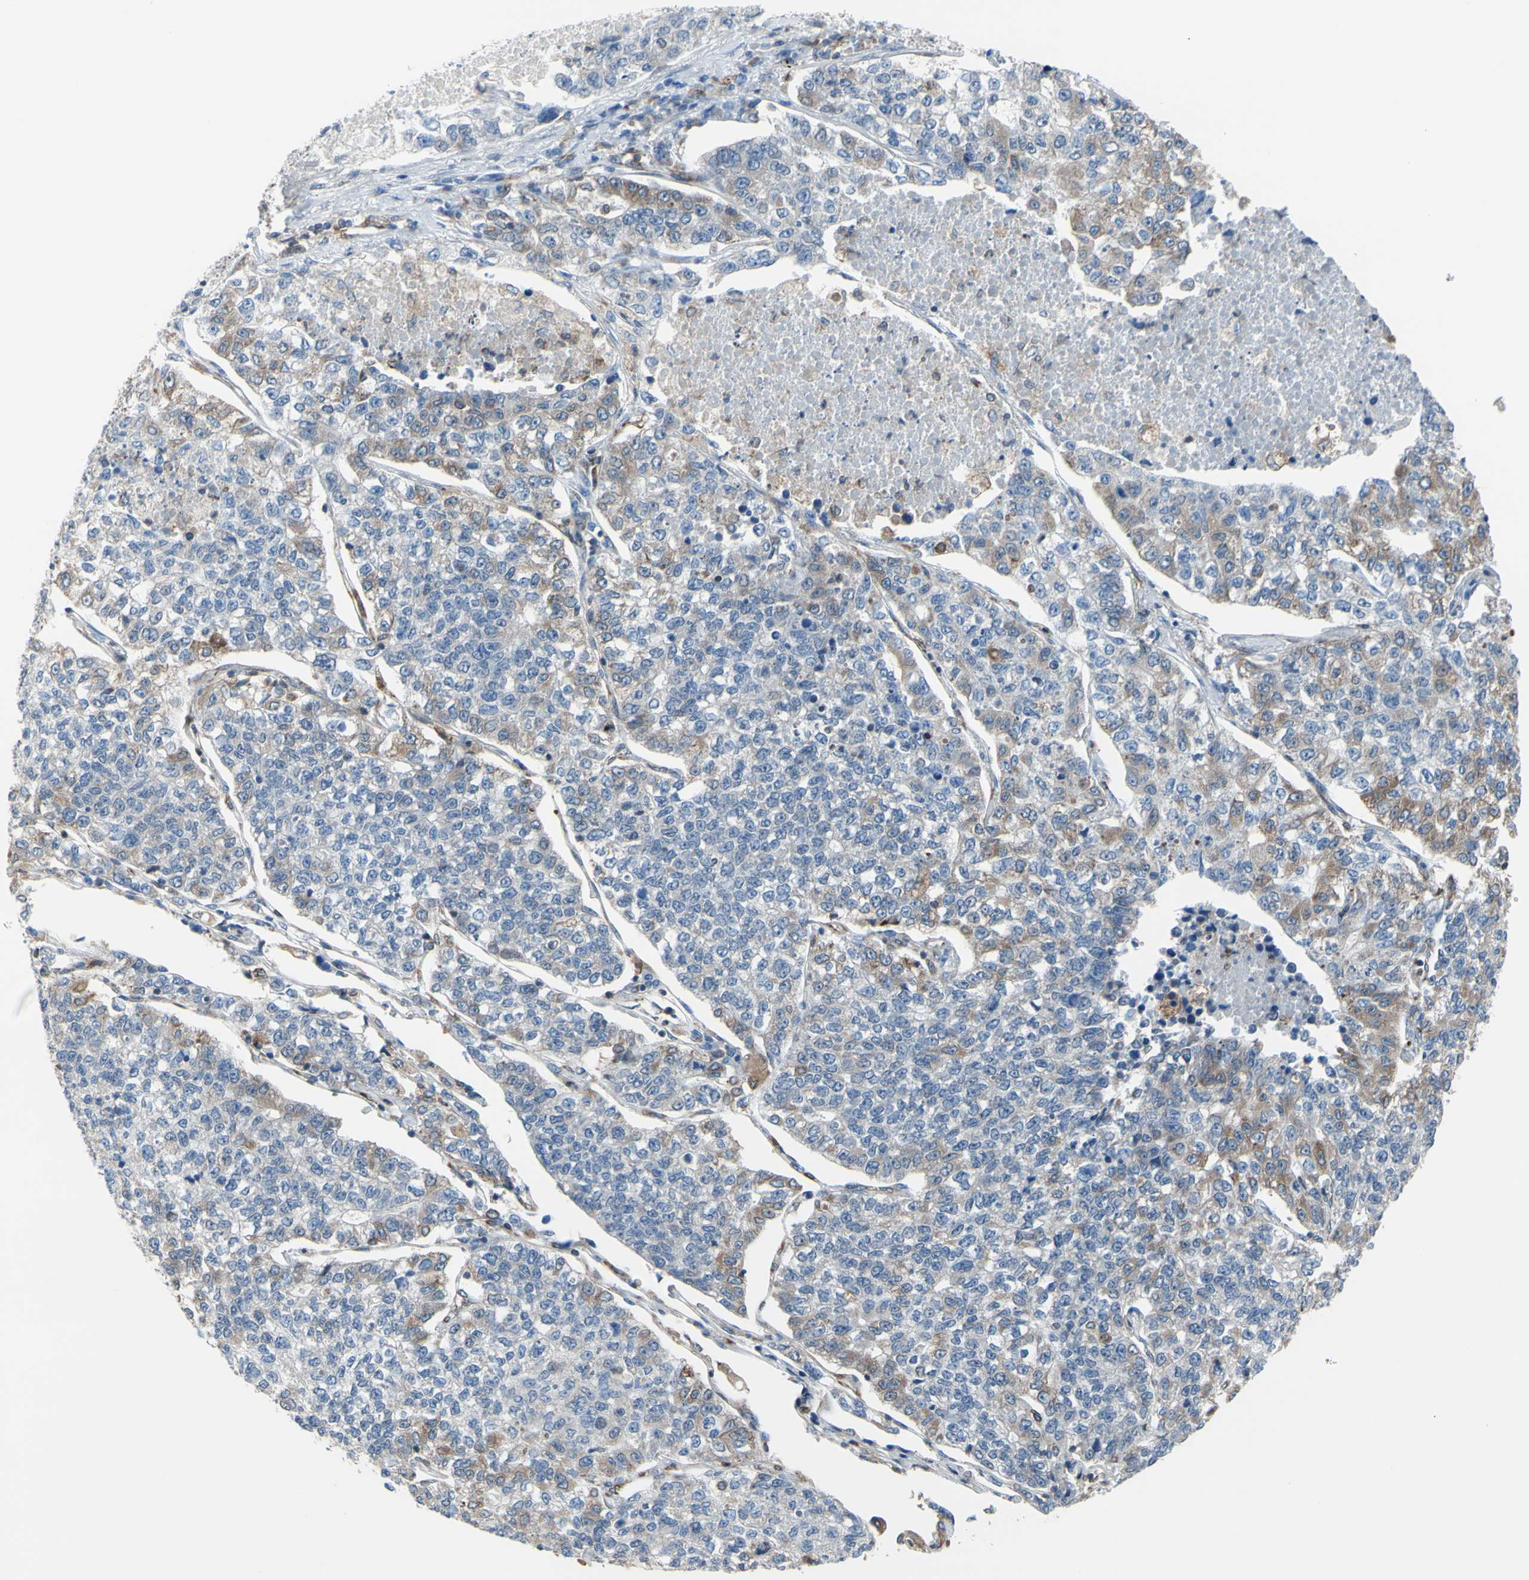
{"staining": {"intensity": "moderate", "quantity": "<25%", "location": "cytoplasmic/membranous"}, "tissue": "lung cancer", "cell_type": "Tumor cells", "image_type": "cancer", "snomed": [{"axis": "morphology", "description": "Adenocarcinoma, NOS"}, {"axis": "topography", "description": "Lung"}], "caption": "A brown stain labels moderate cytoplasmic/membranous positivity of a protein in human lung adenocarcinoma tumor cells.", "gene": "MGST2", "patient": {"sex": "male", "age": 49}}